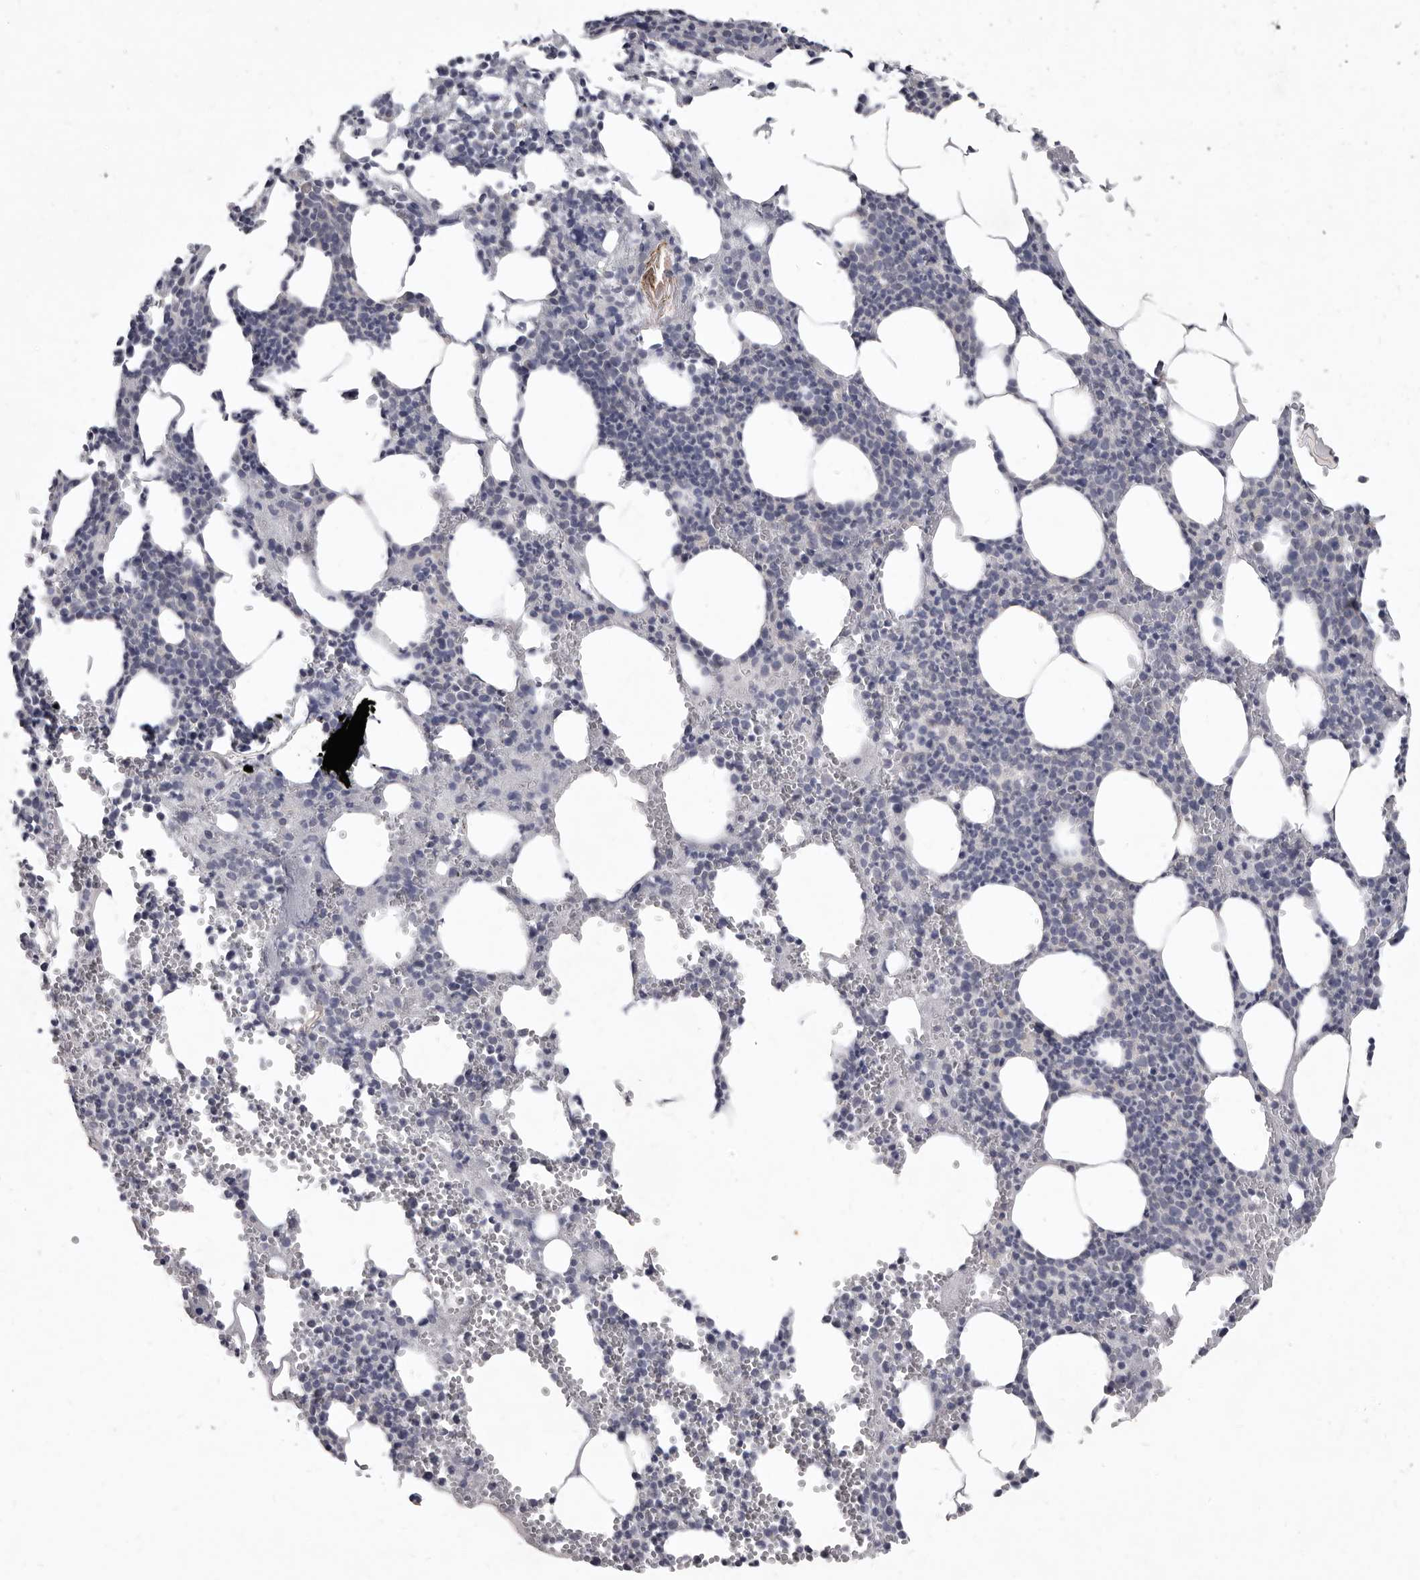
{"staining": {"intensity": "negative", "quantity": "none", "location": "none"}, "tissue": "bone marrow", "cell_type": "Hematopoietic cells", "image_type": "normal", "snomed": [{"axis": "morphology", "description": "Normal tissue, NOS"}, {"axis": "topography", "description": "Bone marrow"}], "caption": "Immunohistochemical staining of normal bone marrow exhibits no significant positivity in hematopoietic cells.", "gene": "GSK3B", "patient": {"sex": "female", "age": 67}}